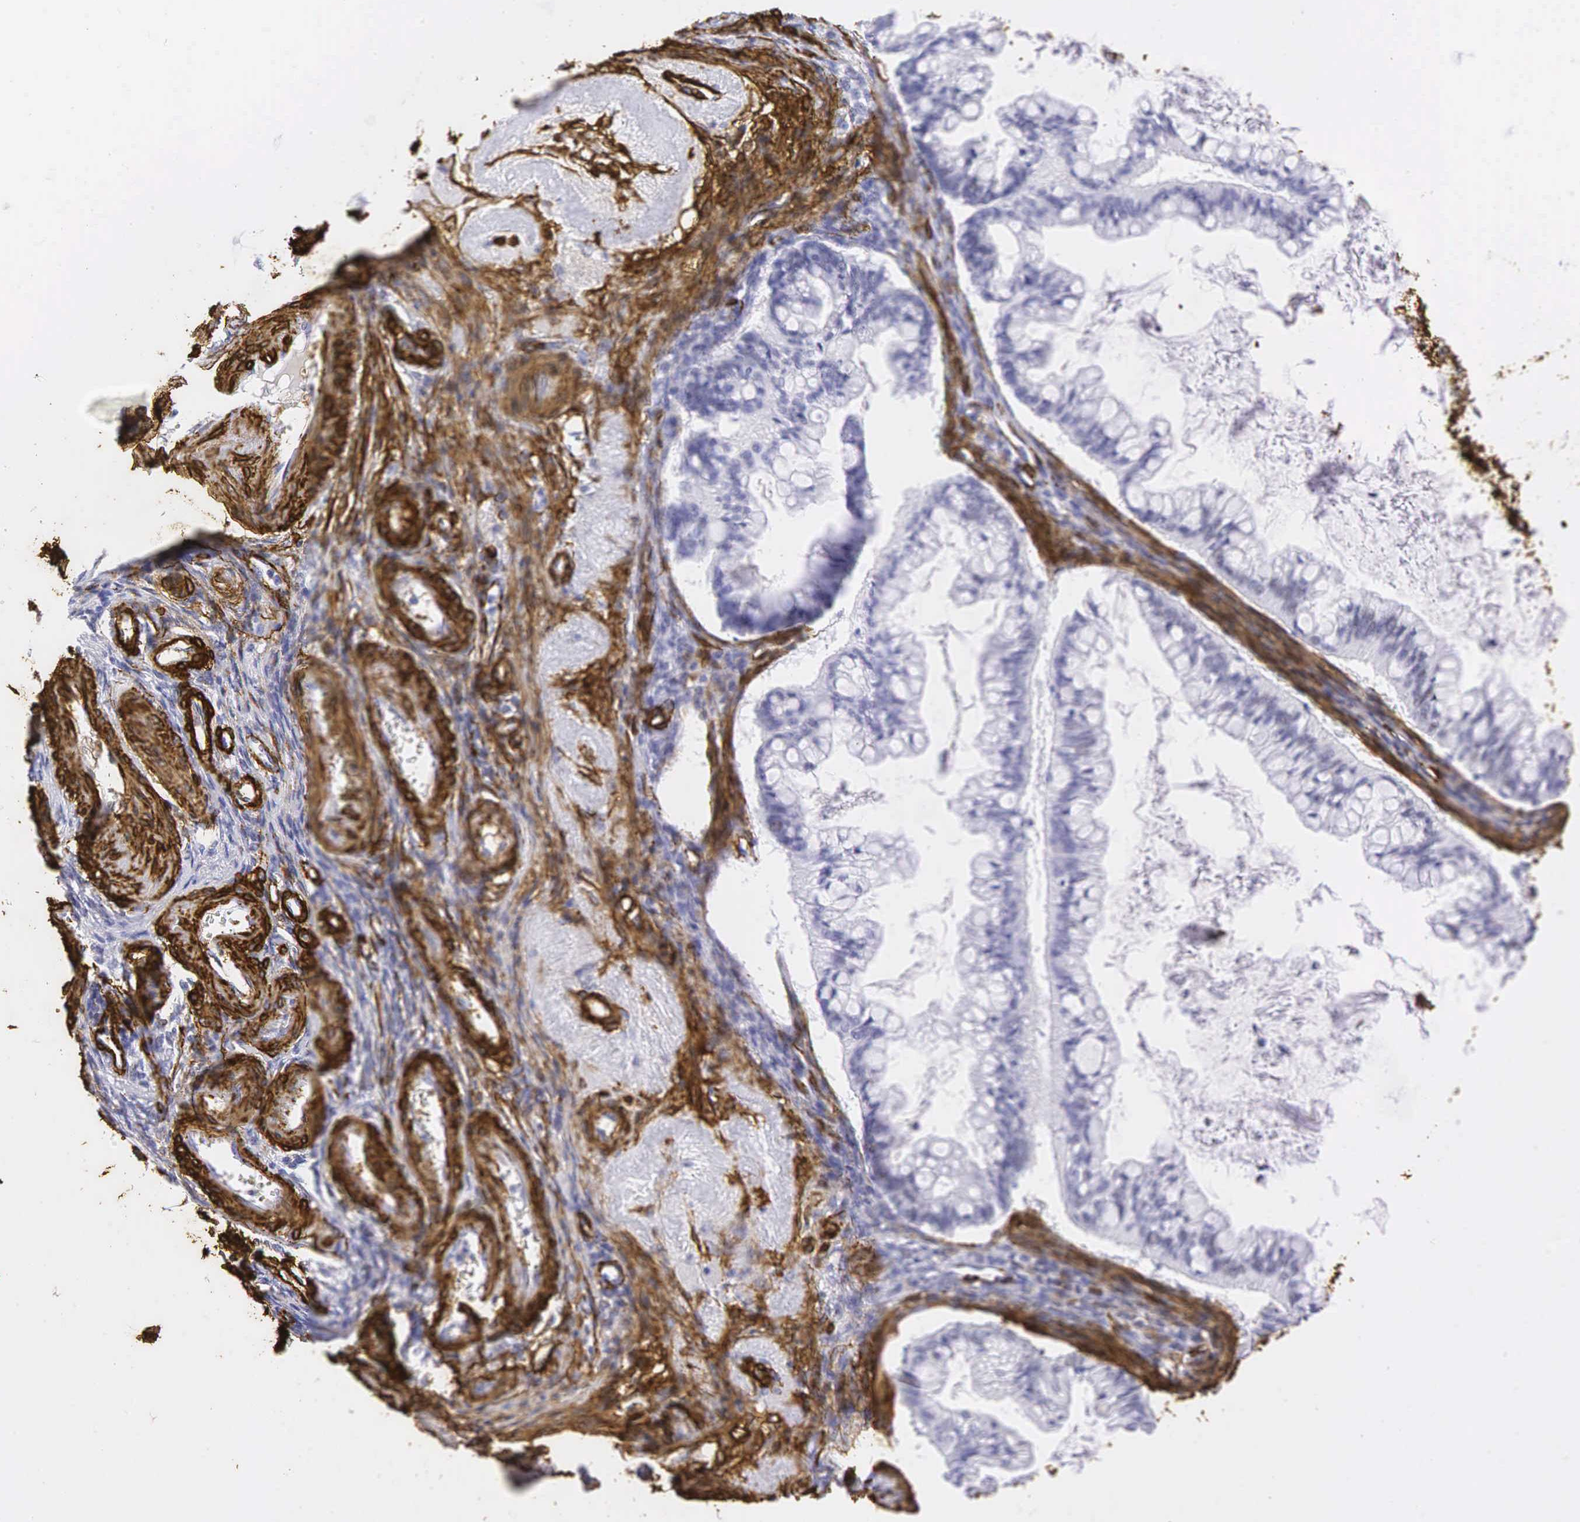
{"staining": {"intensity": "negative", "quantity": "none", "location": "none"}, "tissue": "ovarian cancer", "cell_type": "Tumor cells", "image_type": "cancer", "snomed": [{"axis": "morphology", "description": "Cystadenocarcinoma, mucinous, NOS"}, {"axis": "topography", "description": "Ovary"}], "caption": "Protein analysis of ovarian cancer (mucinous cystadenocarcinoma) displays no significant positivity in tumor cells. (Stains: DAB (3,3'-diaminobenzidine) immunohistochemistry with hematoxylin counter stain, Microscopy: brightfield microscopy at high magnification).", "gene": "ACTA2", "patient": {"sex": "female", "age": 57}}